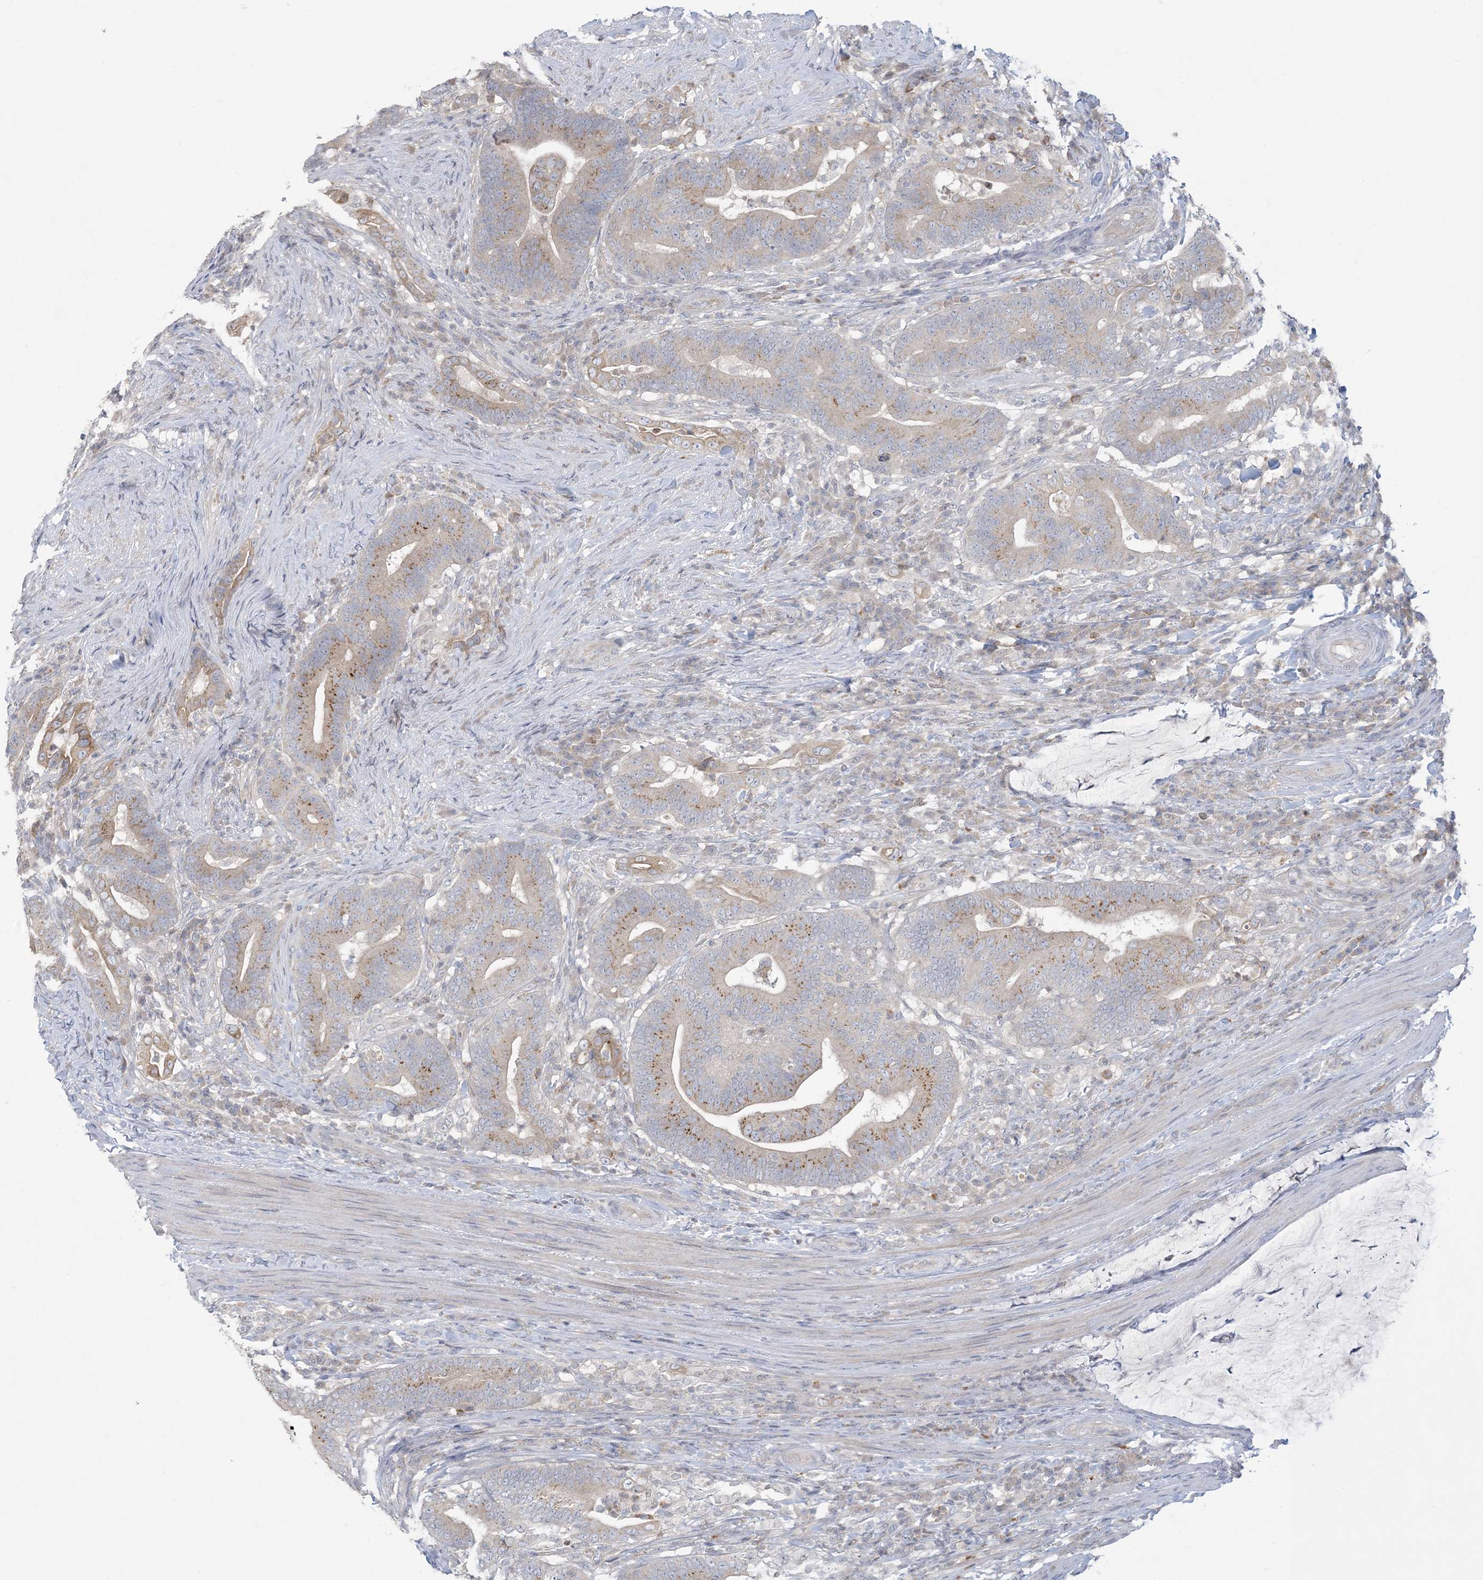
{"staining": {"intensity": "moderate", "quantity": "25%-75%", "location": "cytoplasmic/membranous"}, "tissue": "colorectal cancer", "cell_type": "Tumor cells", "image_type": "cancer", "snomed": [{"axis": "morphology", "description": "Normal tissue, NOS"}, {"axis": "morphology", "description": "Adenocarcinoma, NOS"}, {"axis": "topography", "description": "Colon"}], "caption": "Protein expression analysis of adenocarcinoma (colorectal) reveals moderate cytoplasmic/membranous expression in approximately 25%-75% of tumor cells.", "gene": "KIF3A", "patient": {"sex": "female", "age": 66}}